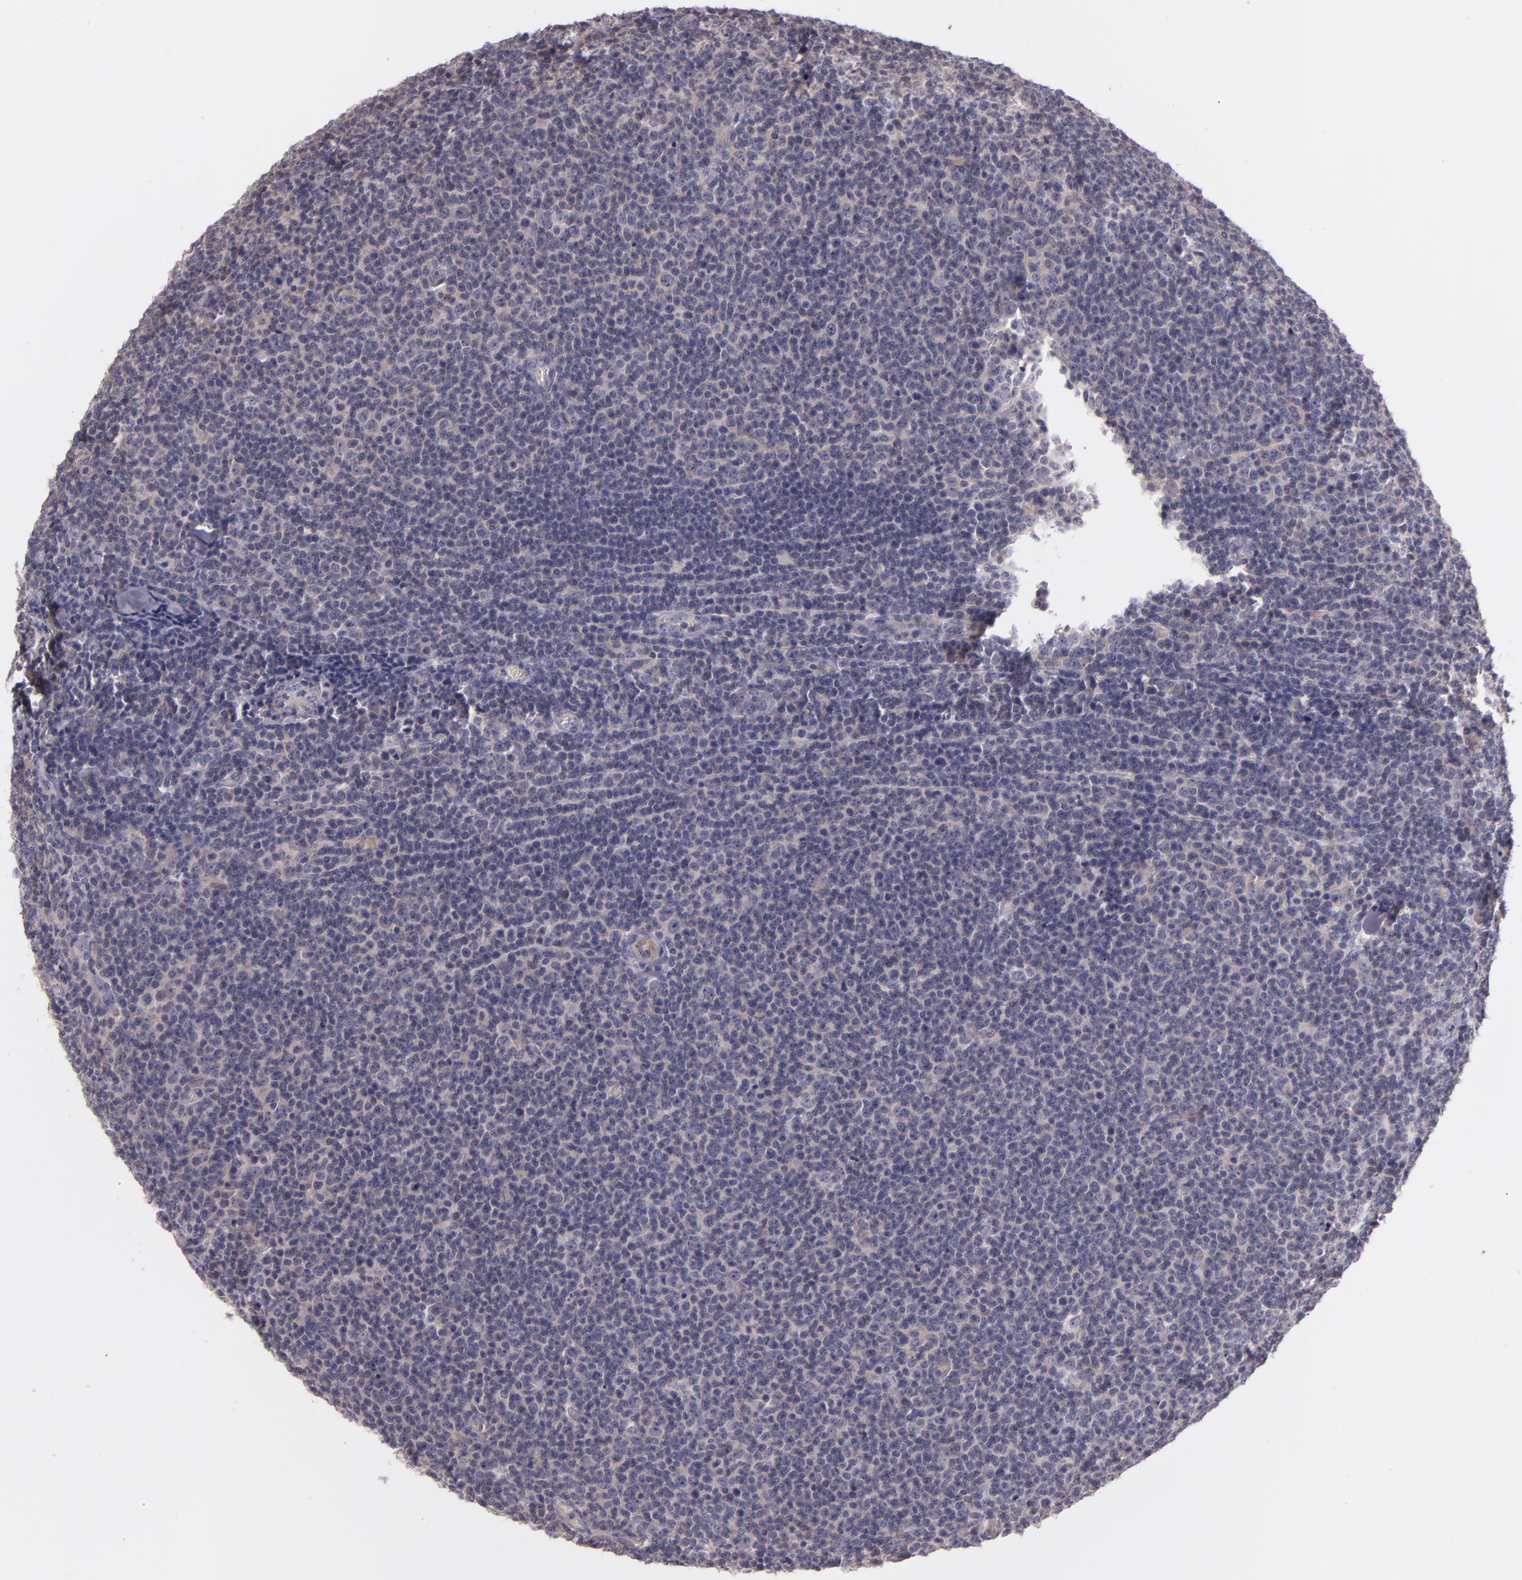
{"staining": {"intensity": "negative", "quantity": "none", "location": "none"}, "tissue": "lymphoma", "cell_type": "Tumor cells", "image_type": "cancer", "snomed": [{"axis": "morphology", "description": "Malignant lymphoma, non-Hodgkin's type, Low grade"}, {"axis": "topography", "description": "Lymph node"}], "caption": "High magnification brightfield microscopy of malignant lymphoma, non-Hodgkin's type (low-grade) stained with DAB (brown) and counterstained with hematoxylin (blue): tumor cells show no significant positivity.", "gene": "RALGAPA1", "patient": {"sex": "male", "age": 74}}